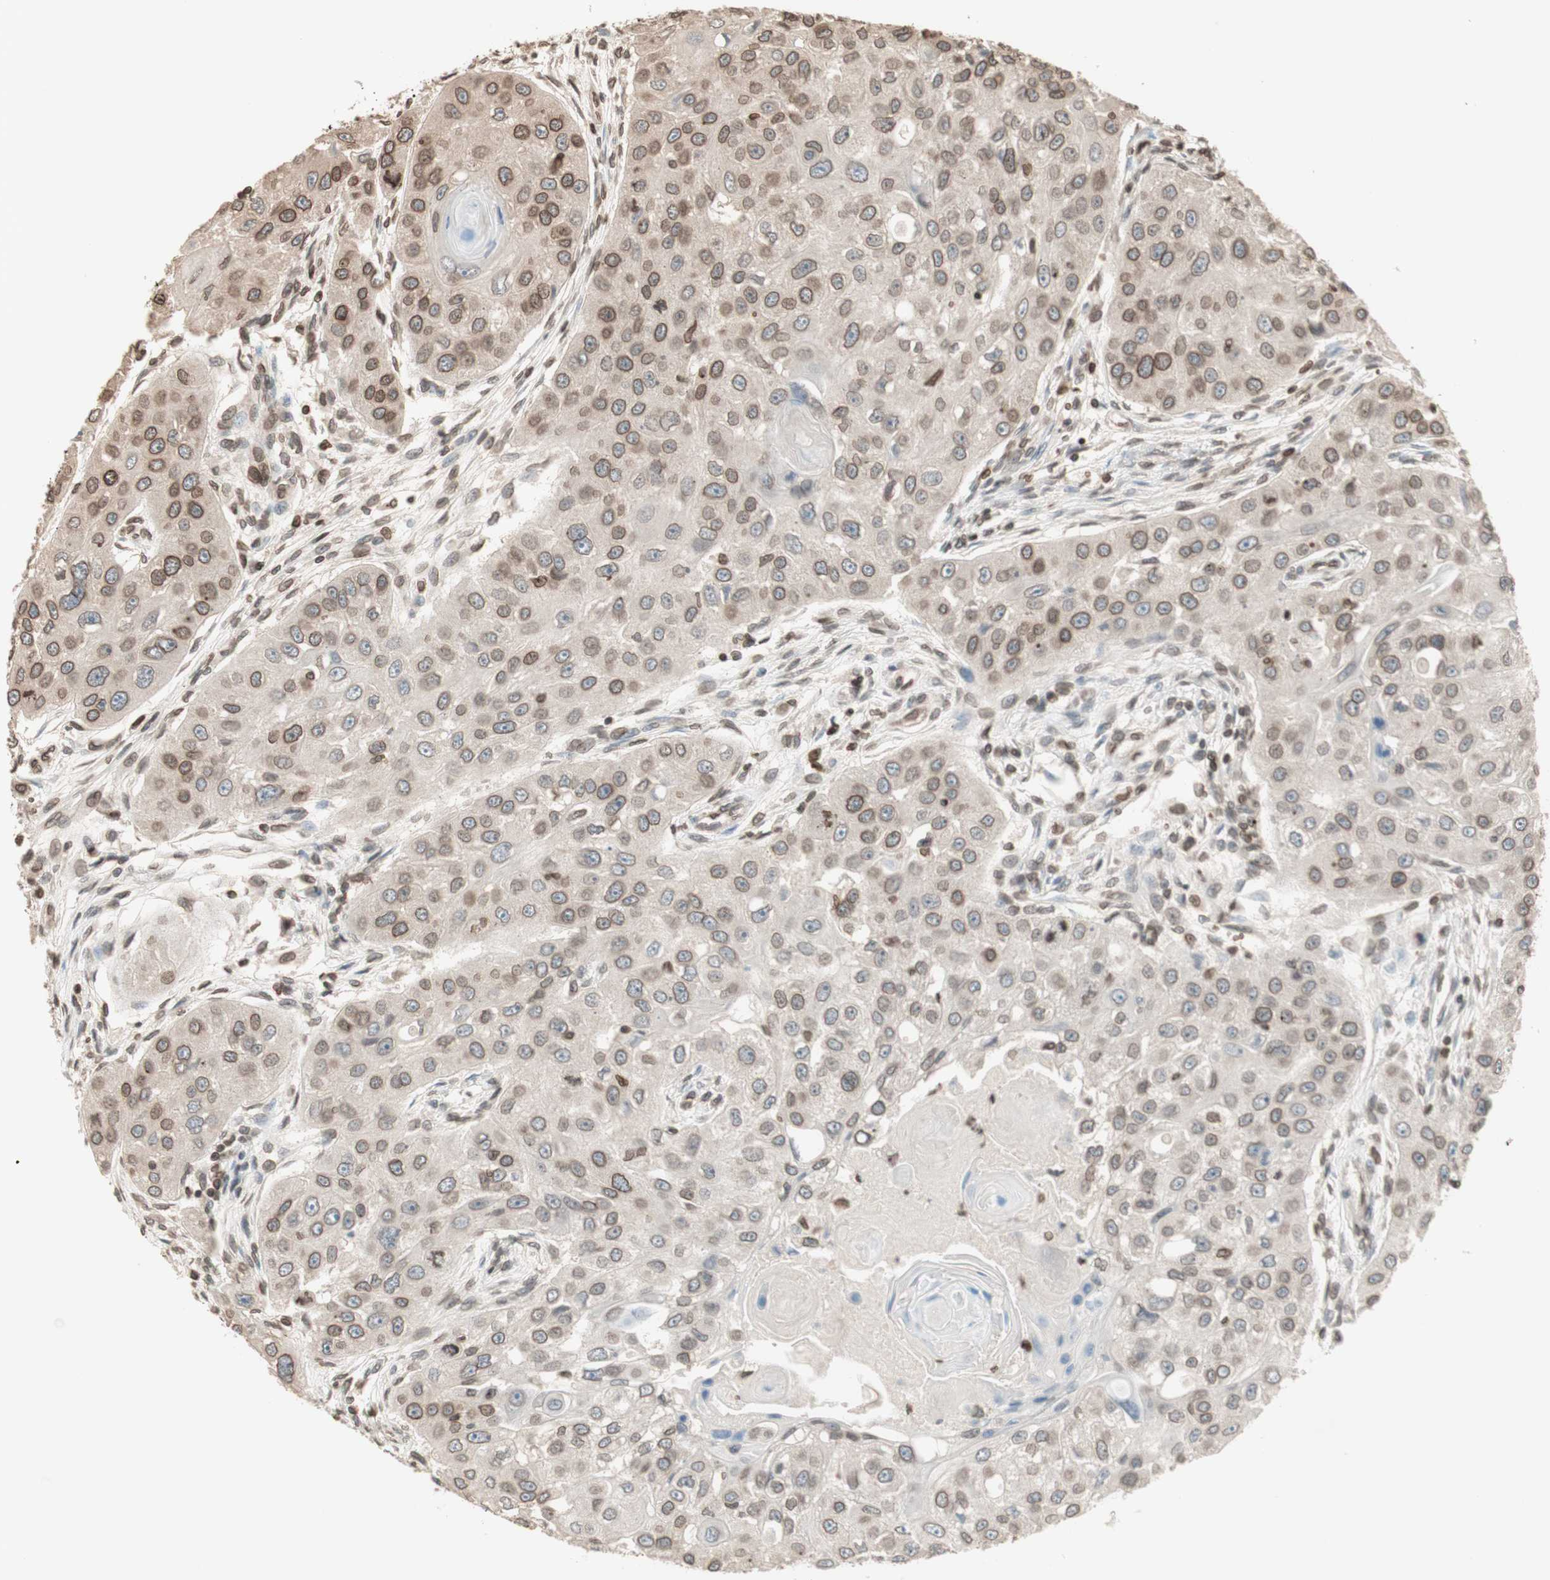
{"staining": {"intensity": "moderate", "quantity": ">75%", "location": "cytoplasmic/membranous,nuclear"}, "tissue": "head and neck cancer", "cell_type": "Tumor cells", "image_type": "cancer", "snomed": [{"axis": "morphology", "description": "Normal tissue, NOS"}, {"axis": "morphology", "description": "Squamous cell carcinoma, NOS"}, {"axis": "topography", "description": "Skeletal muscle"}, {"axis": "topography", "description": "Head-Neck"}], "caption": "Immunohistochemistry micrograph of neoplastic tissue: human head and neck cancer stained using IHC reveals medium levels of moderate protein expression localized specifically in the cytoplasmic/membranous and nuclear of tumor cells, appearing as a cytoplasmic/membranous and nuclear brown color.", "gene": "TMPO", "patient": {"sex": "male", "age": 51}}